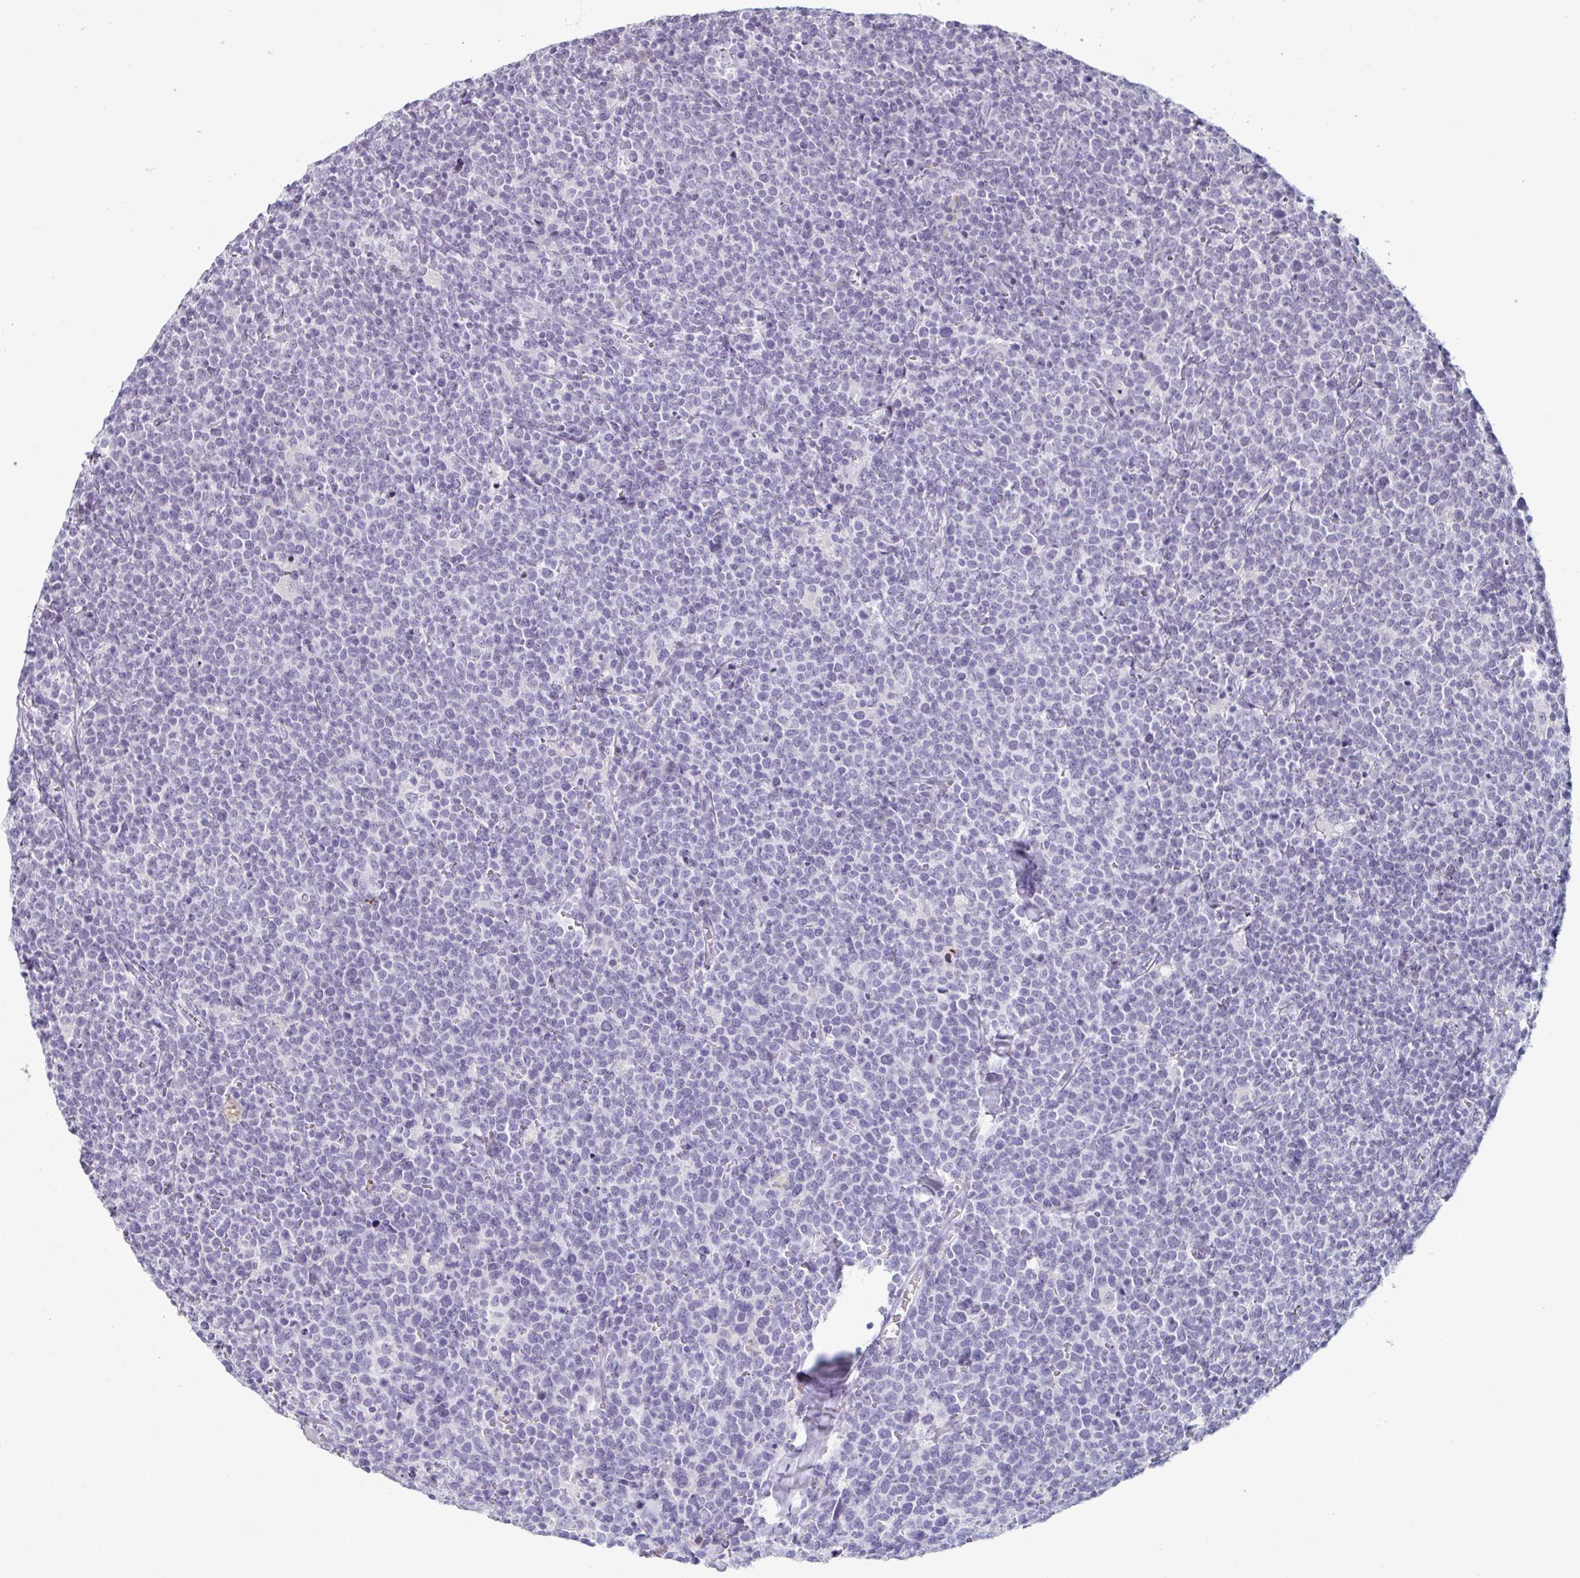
{"staining": {"intensity": "negative", "quantity": "none", "location": "none"}, "tissue": "lymphoma", "cell_type": "Tumor cells", "image_type": "cancer", "snomed": [{"axis": "morphology", "description": "Malignant lymphoma, non-Hodgkin's type, High grade"}, {"axis": "topography", "description": "Lymph node"}], "caption": "Immunohistochemistry (IHC) of human lymphoma displays no expression in tumor cells. (Immunohistochemistry (IHC), brightfield microscopy, high magnification).", "gene": "VSIG10L", "patient": {"sex": "male", "age": 61}}